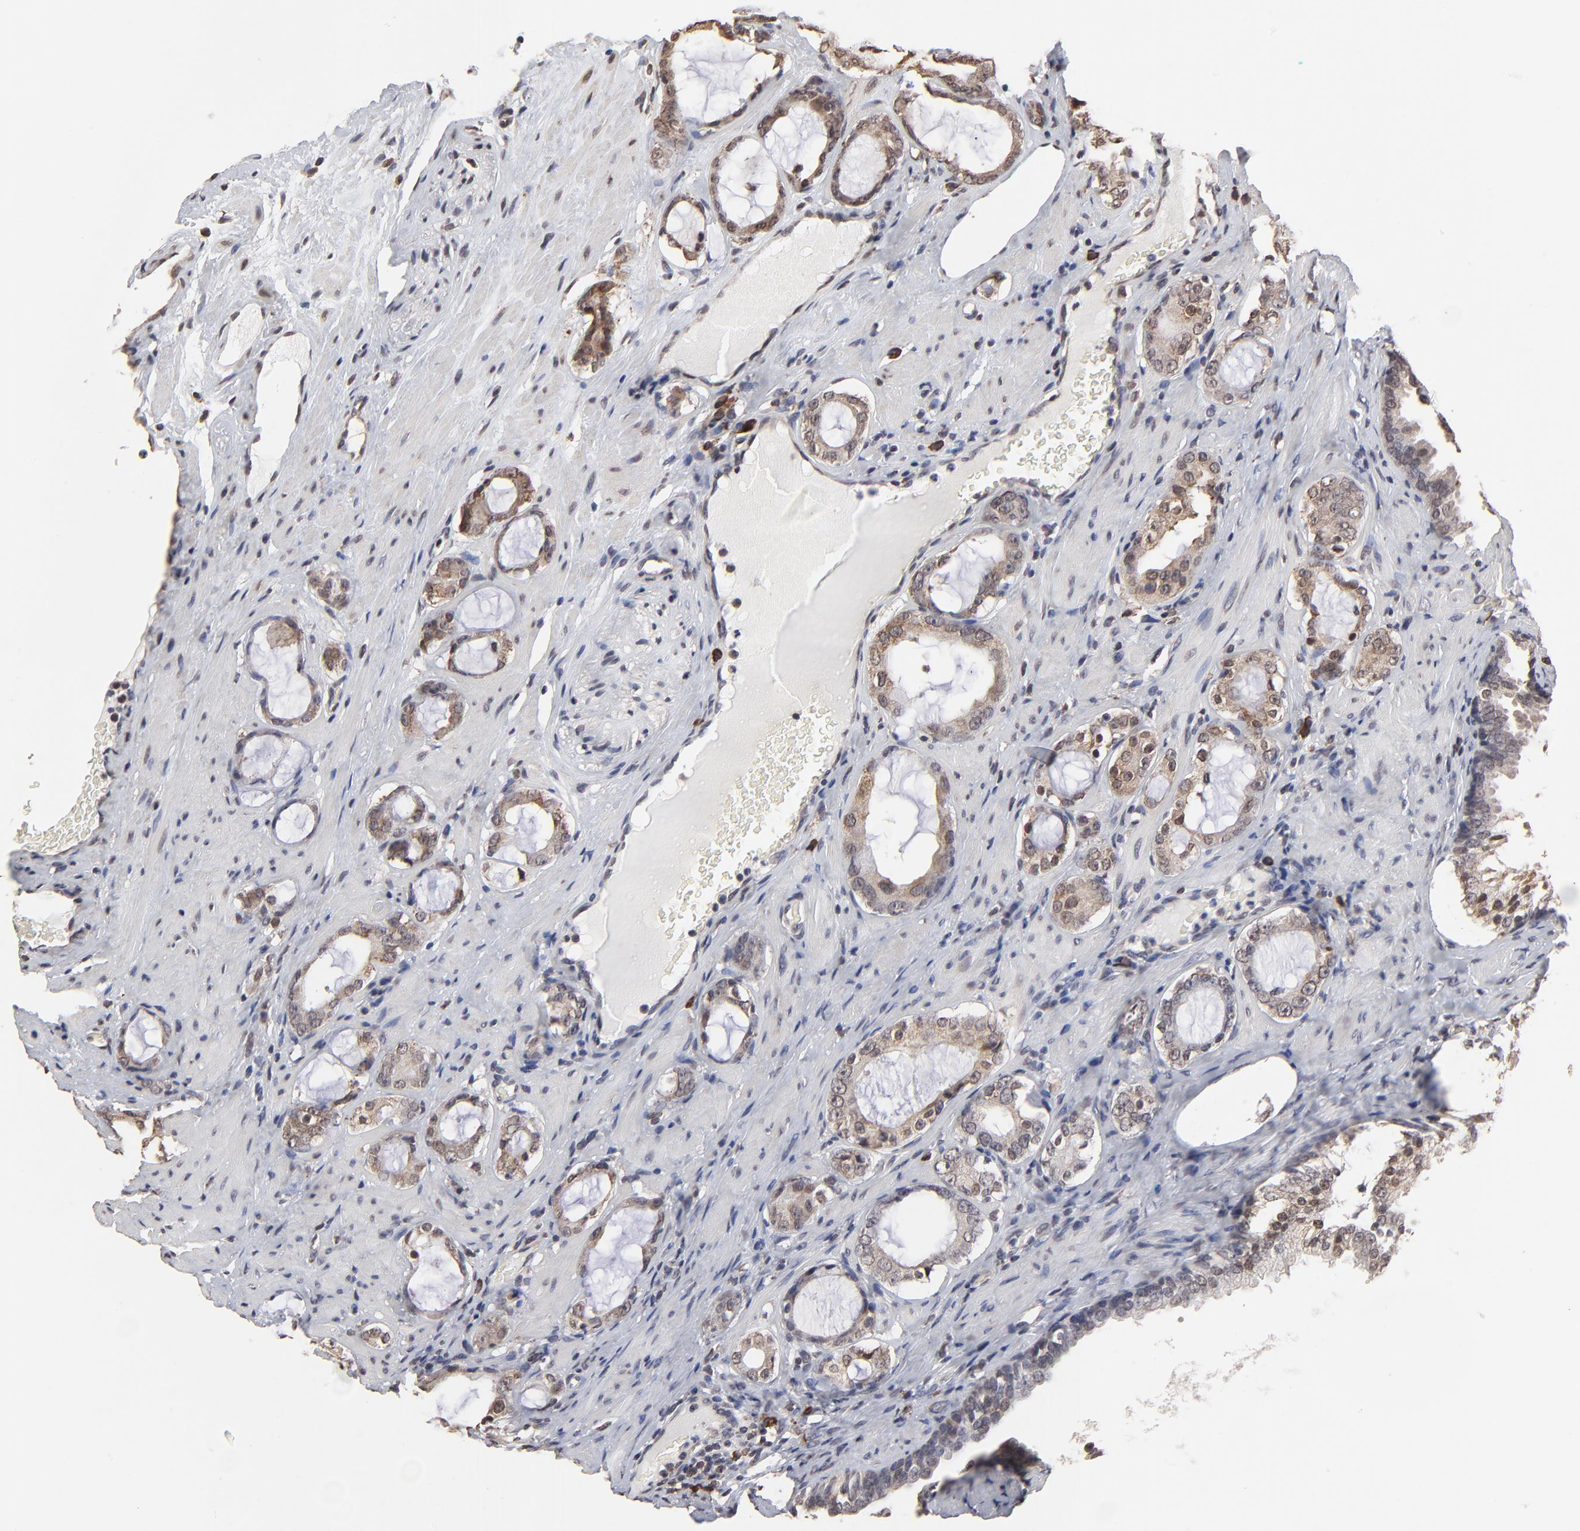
{"staining": {"intensity": "weak", "quantity": ">75%", "location": "cytoplasmic/membranous"}, "tissue": "prostate cancer", "cell_type": "Tumor cells", "image_type": "cancer", "snomed": [{"axis": "morphology", "description": "Adenocarcinoma, Medium grade"}, {"axis": "topography", "description": "Prostate"}], "caption": "Immunohistochemistry (DAB) staining of prostate cancer (medium-grade adenocarcinoma) displays weak cytoplasmic/membranous protein positivity in approximately >75% of tumor cells.", "gene": "CHM", "patient": {"sex": "male", "age": 73}}